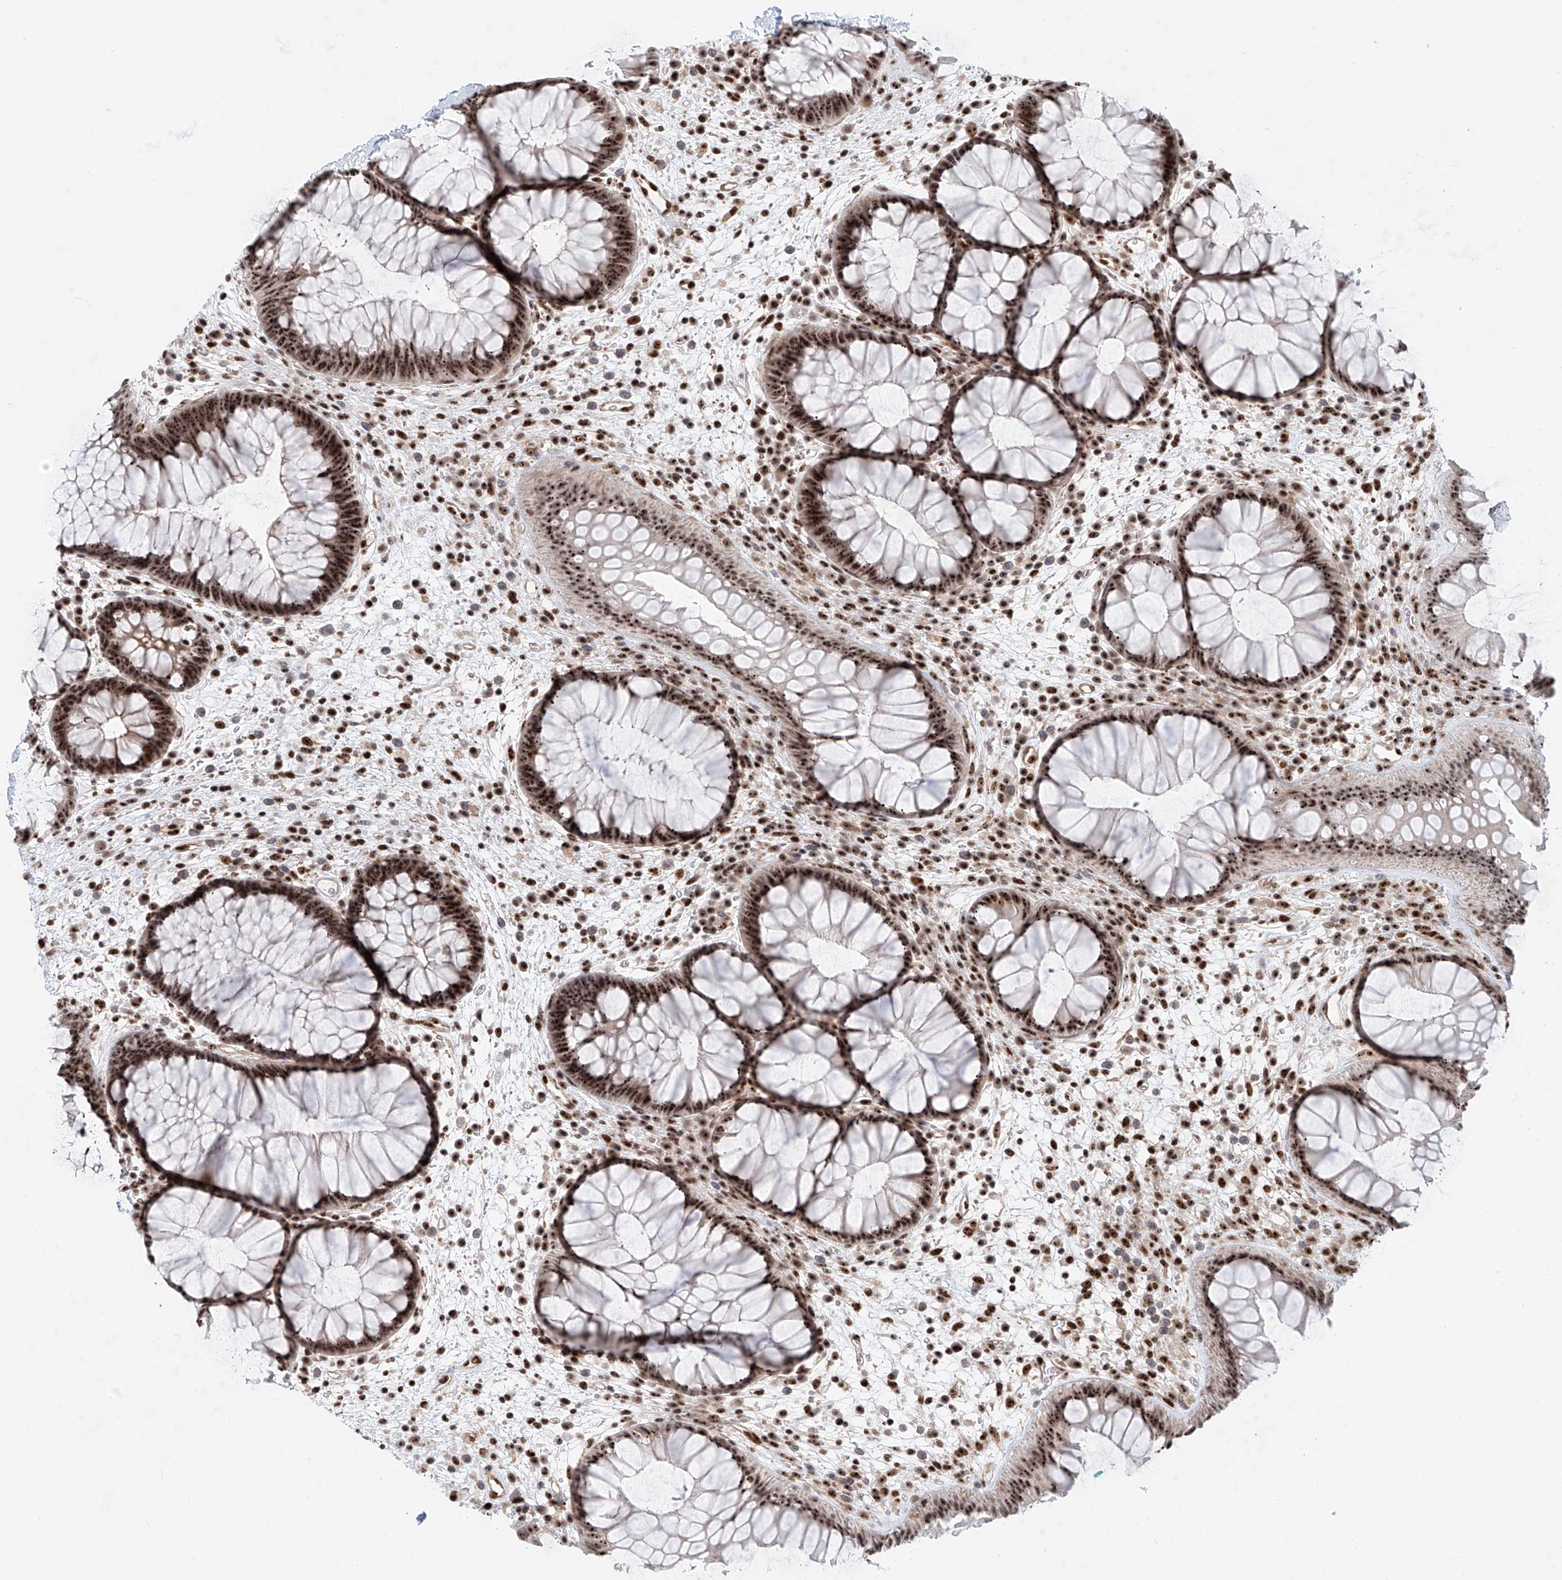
{"staining": {"intensity": "strong", "quantity": "25%-75%", "location": "nuclear"}, "tissue": "rectum", "cell_type": "Glandular cells", "image_type": "normal", "snomed": [{"axis": "morphology", "description": "Normal tissue, NOS"}, {"axis": "topography", "description": "Rectum"}], "caption": "The histopathology image reveals immunohistochemical staining of unremarkable rectum. There is strong nuclear positivity is appreciated in about 25%-75% of glandular cells.", "gene": "PRUNE2", "patient": {"sex": "male", "age": 51}}